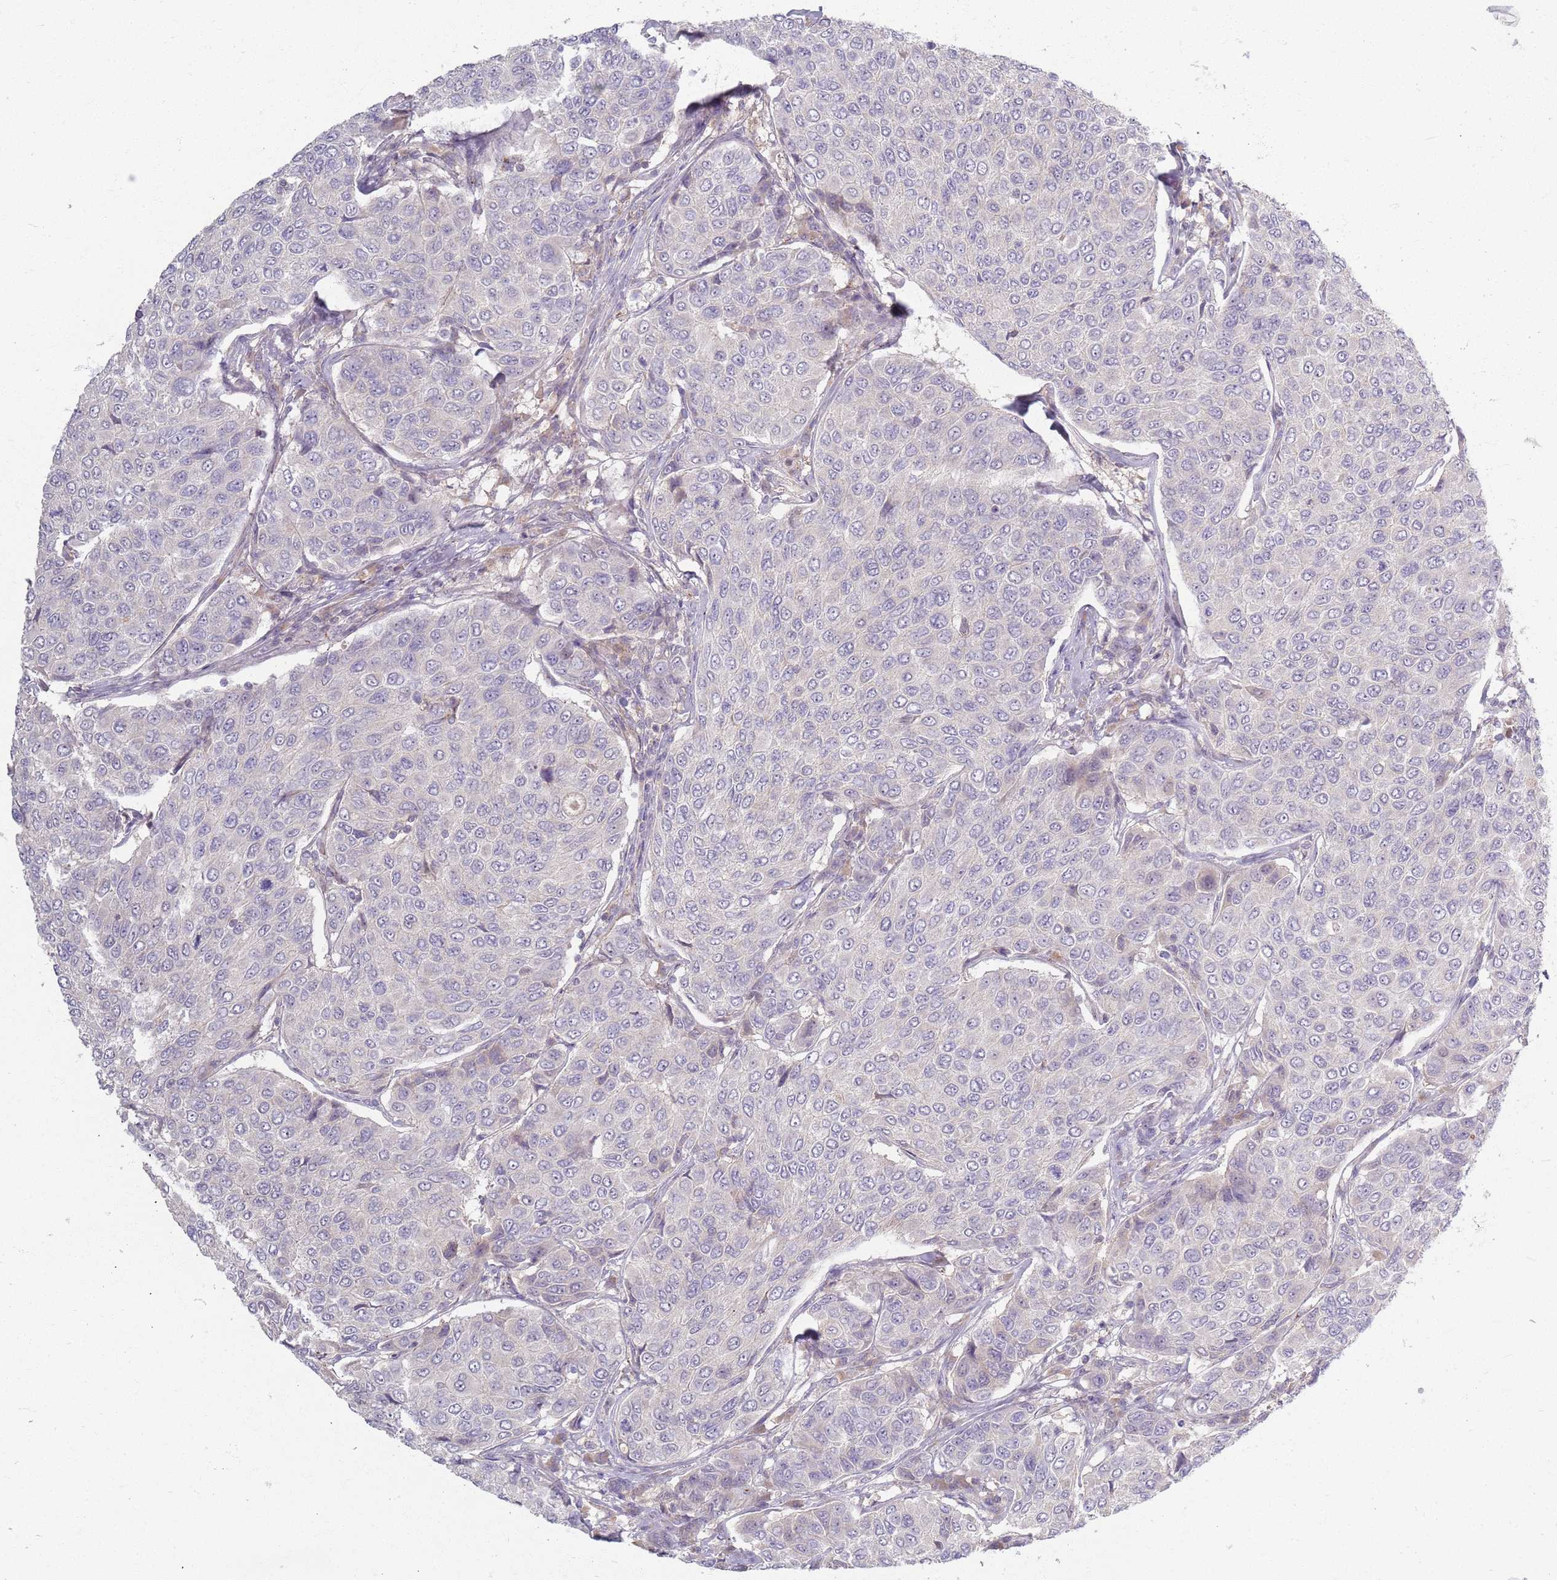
{"staining": {"intensity": "negative", "quantity": "none", "location": "none"}, "tissue": "breast cancer", "cell_type": "Tumor cells", "image_type": "cancer", "snomed": [{"axis": "morphology", "description": "Duct carcinoma"}, {"axis": "topography", "description": "Breast"}], "caption": "Breast cancer was stained to show a protein in brown. There is no significant expression in tumor cells.", "gene": "ZDHHC2", "patient": {"sex": "female", "age": 55}}